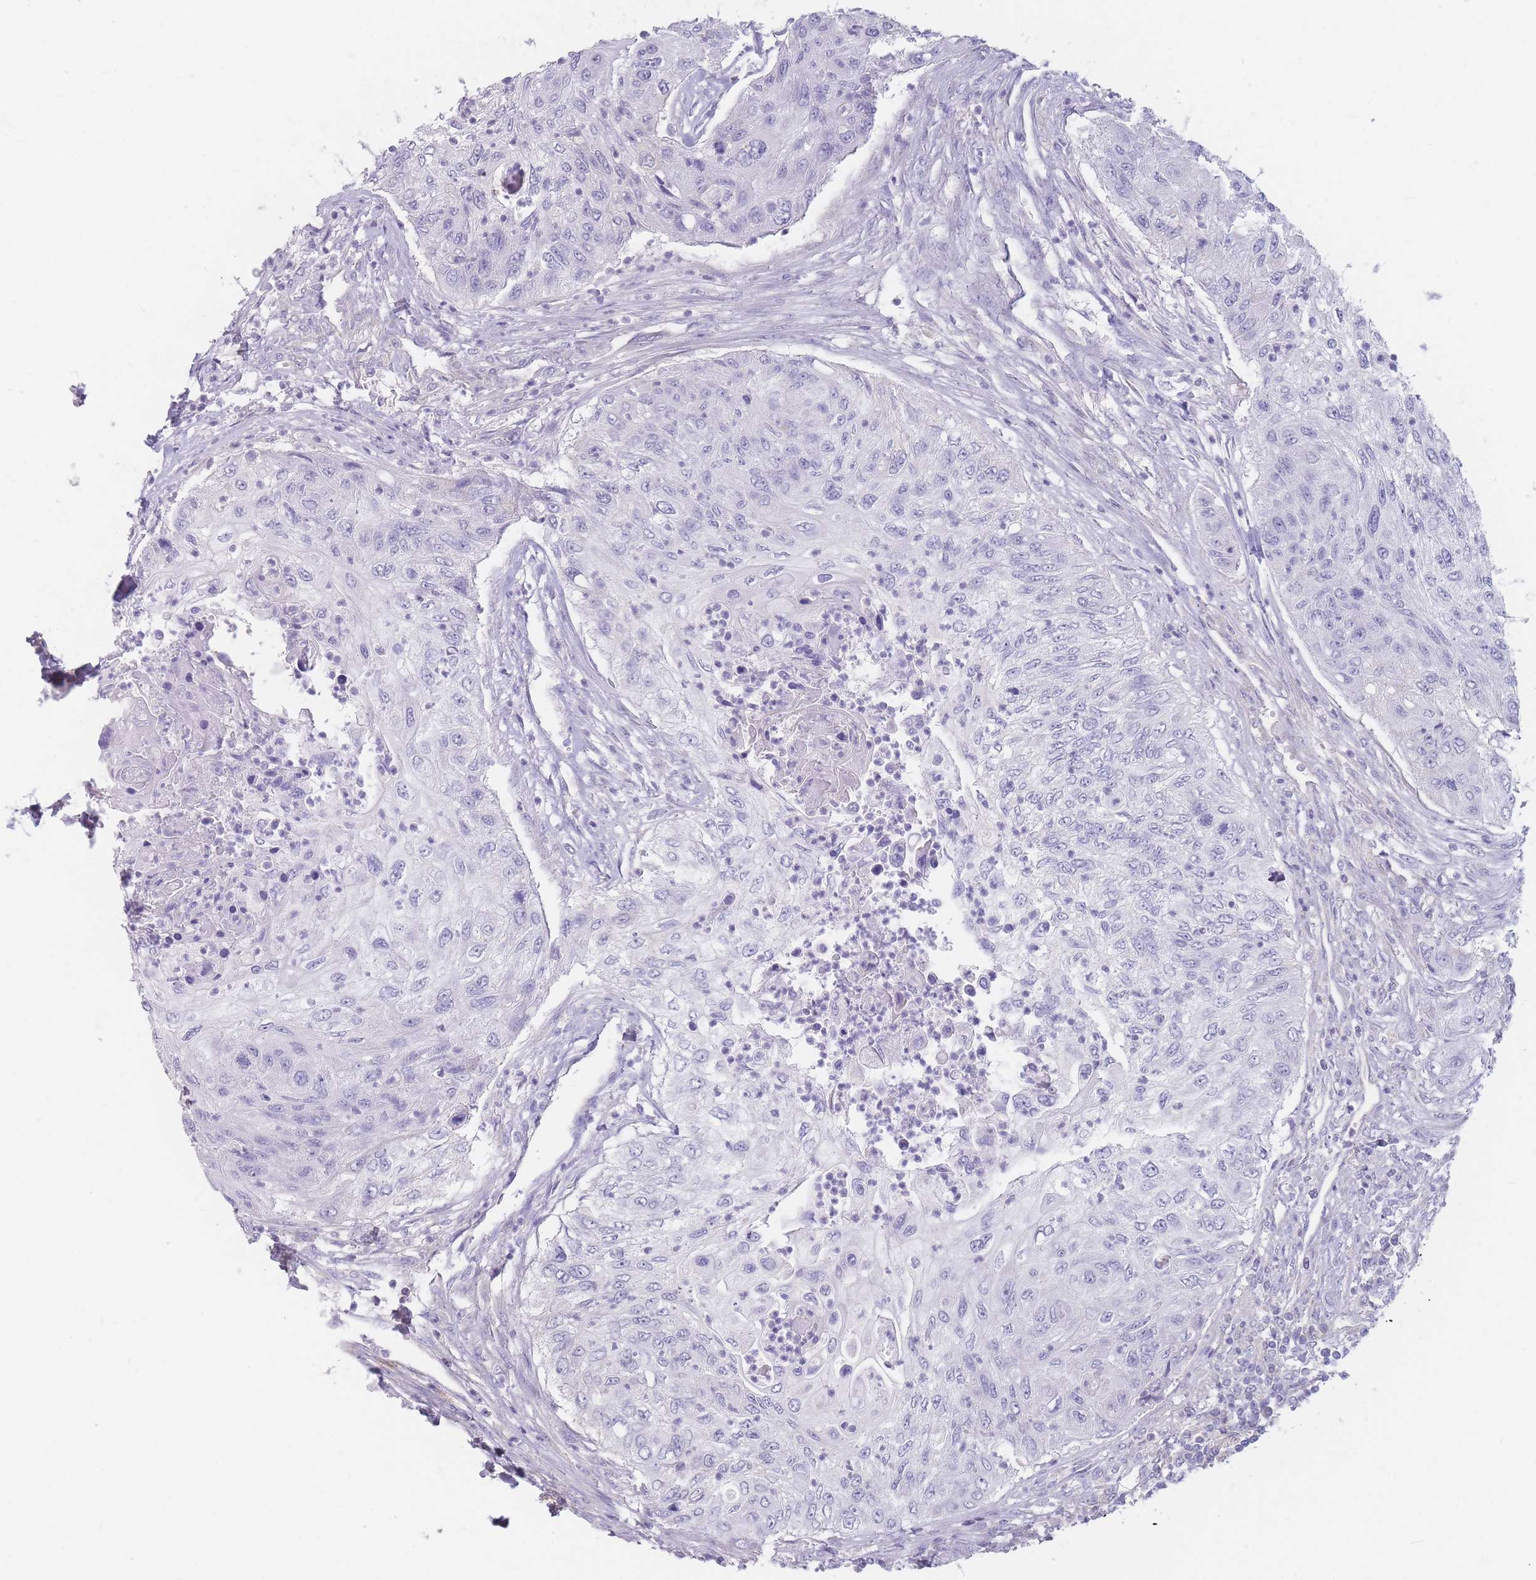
{"staining": {"intensity": "negative", "quantity": "none", "location": "none"}, "tissue": "urothelial cancer", "cell_type": "Tumor cells", "image_type": "cancer", "snomed": [{"axis": "morphology", "description": "Urothelial carcinoma, High grade"}, {"axis": "topography", "description": "Urinary bladder"}], "caption": "This image is of high-grade urothelial carcinoma stained with IHC to label a protein in brown with the nuclei are counter-stained blue. There is no positivity in tumor cells. The staining is performed using DAB (3,3'-diaminobenzidine) brown chromogen with nuclei counter-stained in using hematoxylin.", "gene": "PRG4", "patient": {"sex": "female", "age": 60}}